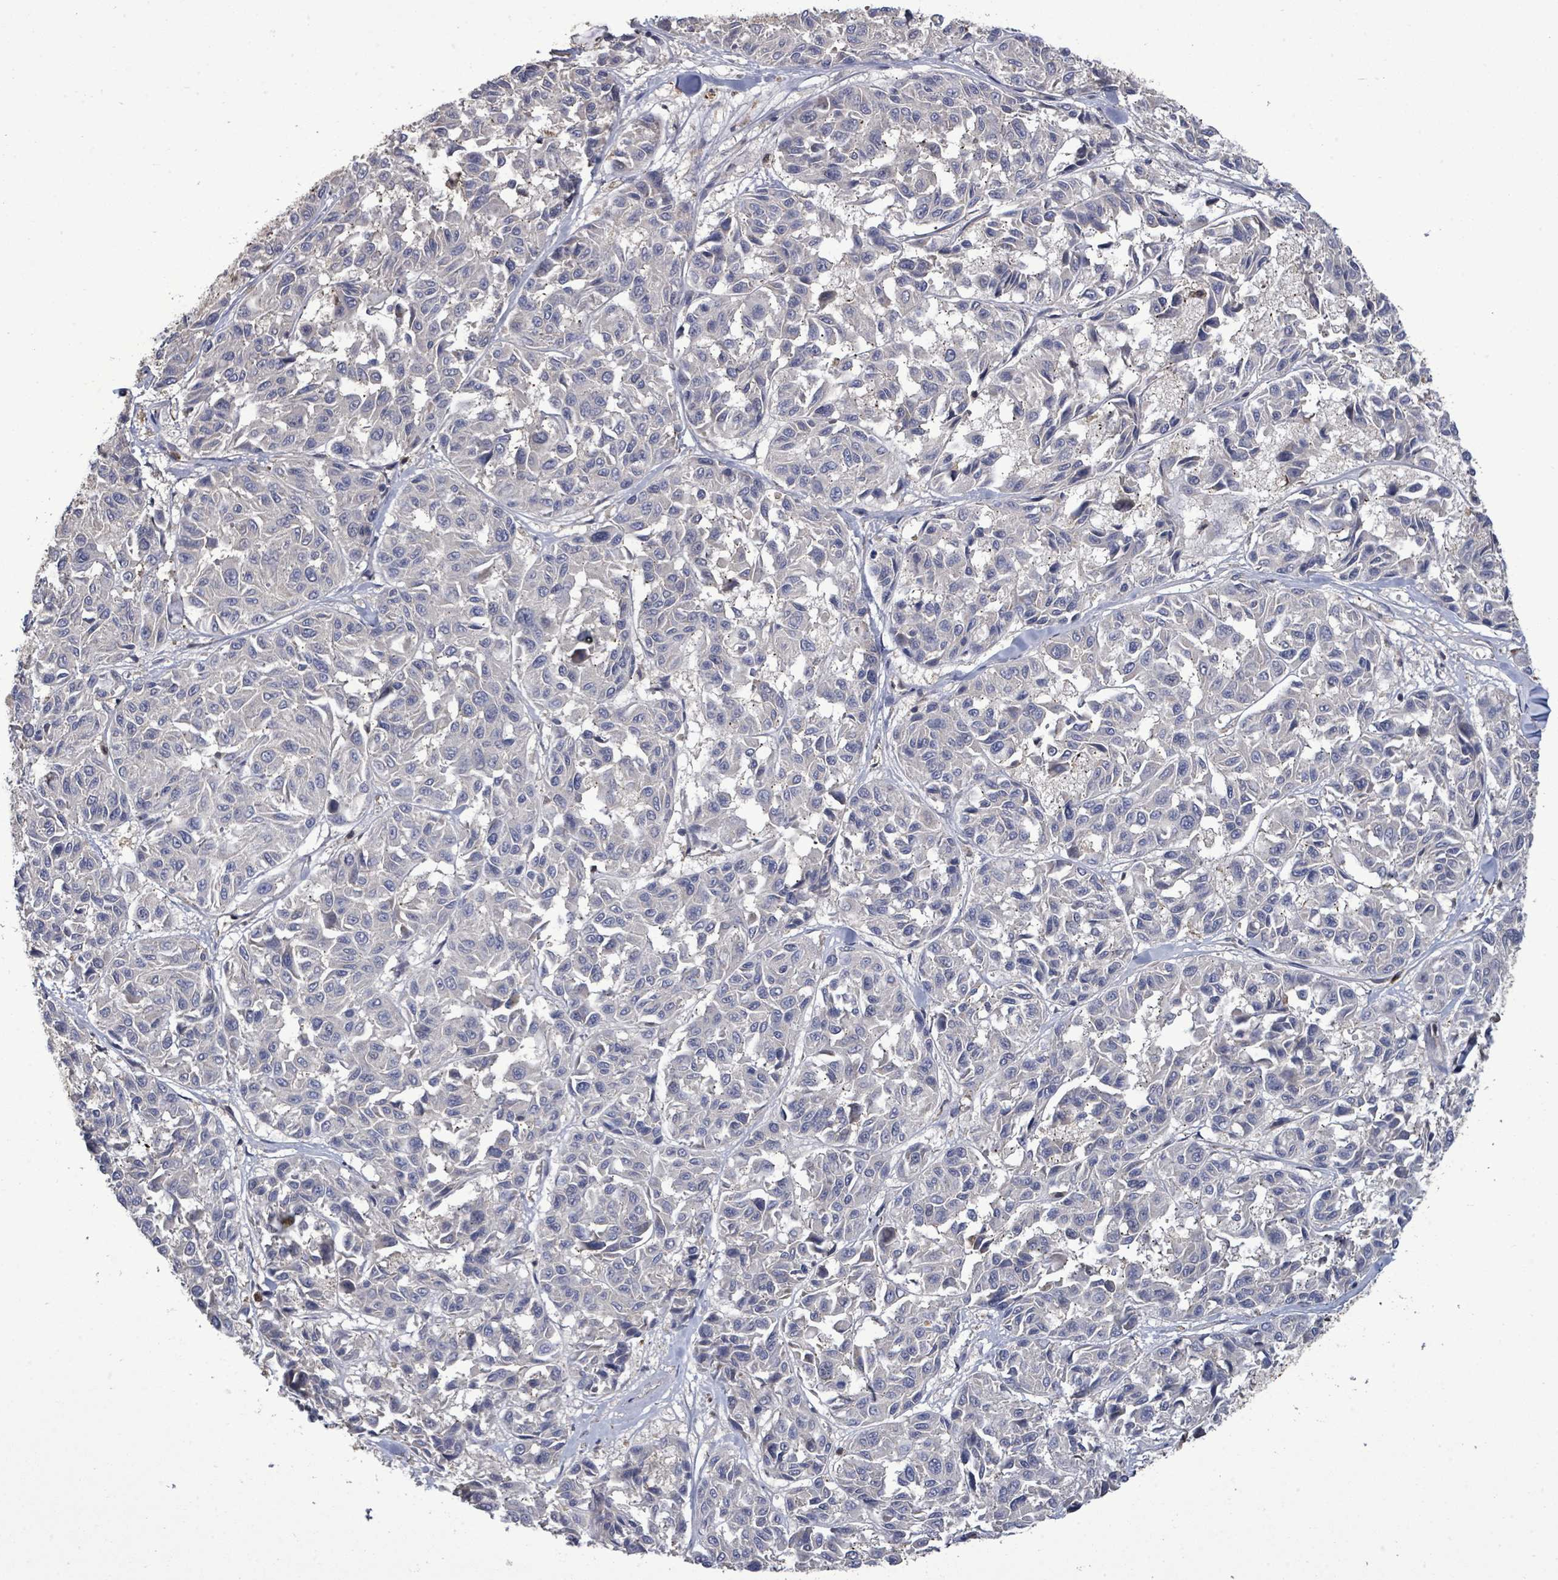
{"staining": {"intensity": "negative", "quantity": "none", "location": "none"}, "tissue": "melanoma", "cell_type": "Tumor cells", "image_type": "cancer", "snomed": [{"axis": "morphology", "description": "Malignant melanoma, NOS"}, {"axis": "topography", "description": "Skin"}], "caption": "DAB immunohistochemical staining of malignant melanoma reveals no significant positivity in tumor cells. (DAB immunohistochemistry visualized using brightfield microscopy, high magnification).", "gene": "MTMR12", "patient": {"sex": "female", "age": 66}}